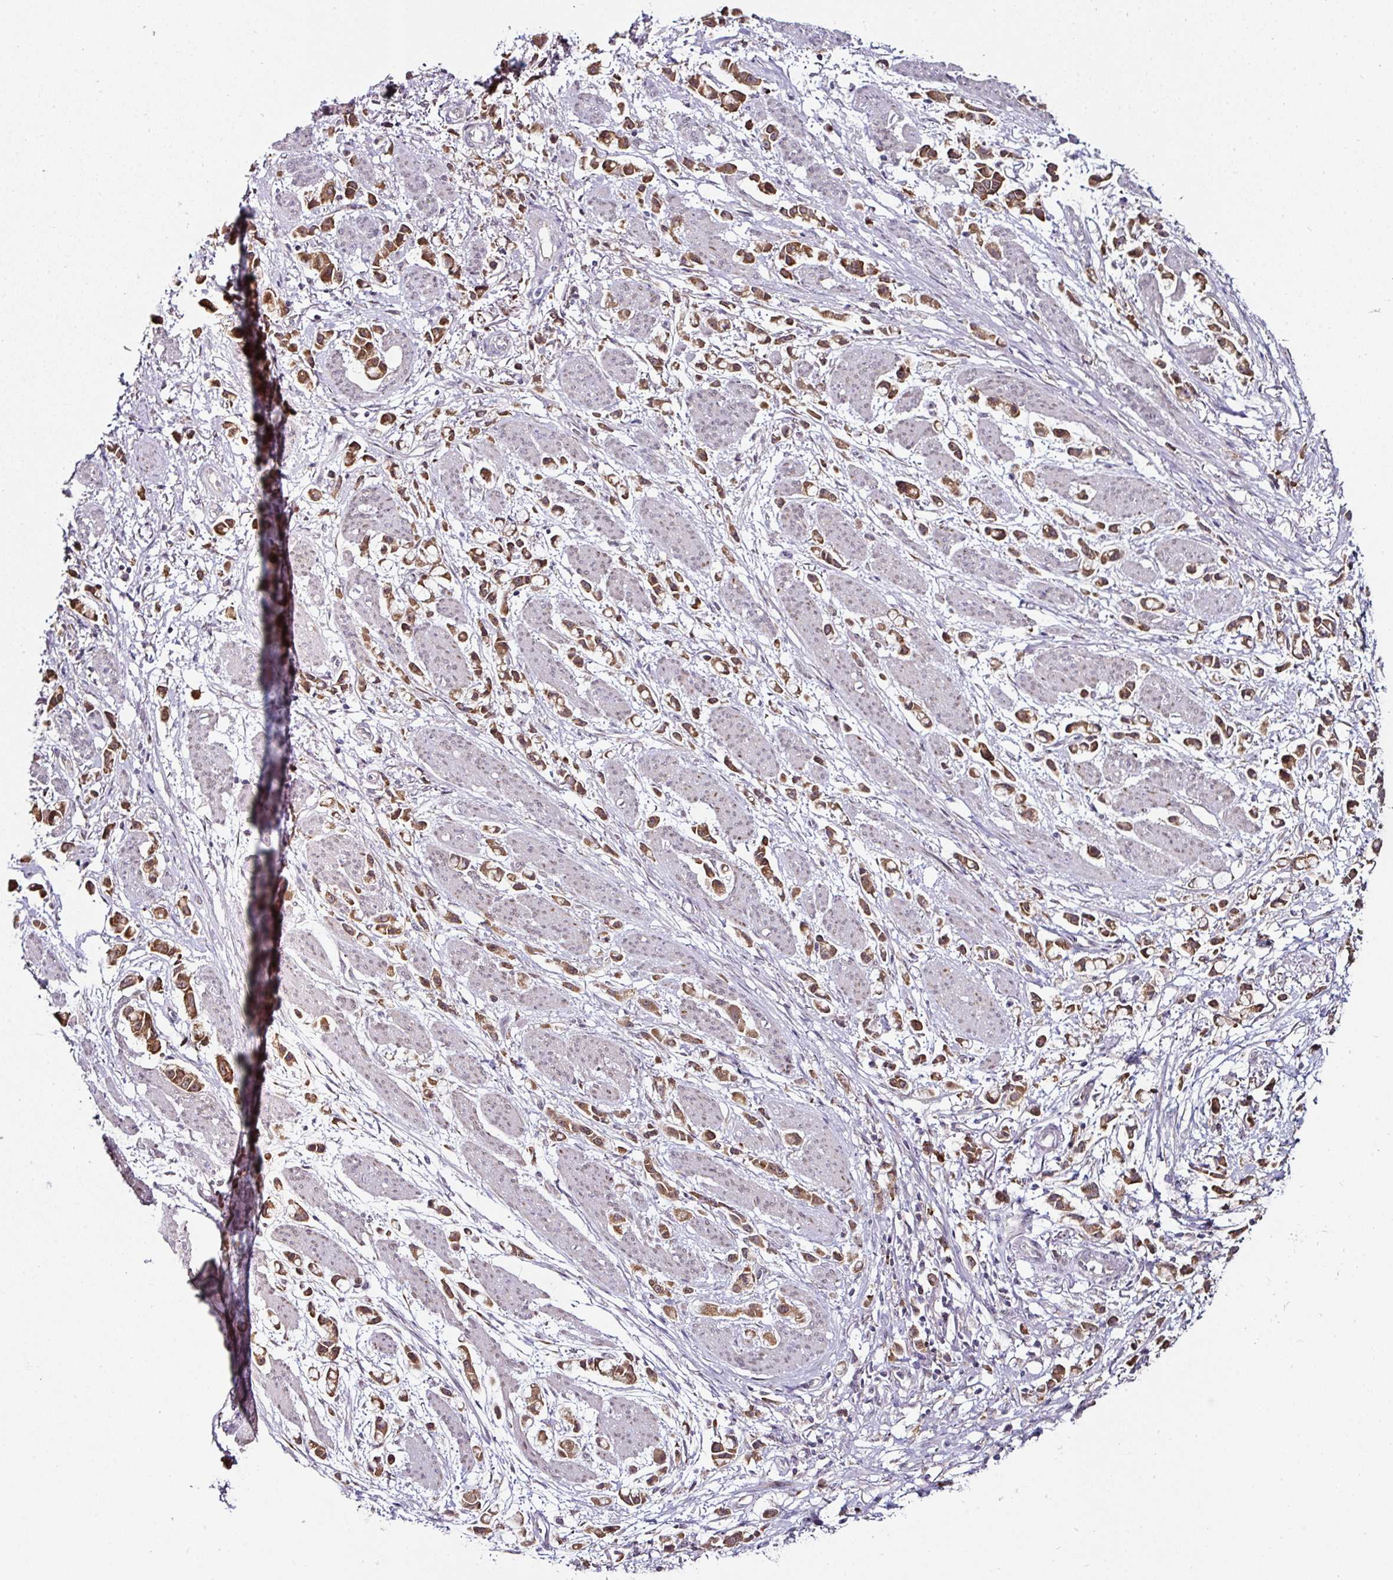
{"staining": {"intensity": "moderate", "quantity": ">75%", "location": "cytoplasmic/membranous,nuclear"}, "tissue": "stomach cancer", "cell_type": "Tumor cells", "image_type": "cancer", "snomed": [{"axis": "morphology", "description": "Adenocarcinoma, NOS"}, {"axis": "topography", "description": "Stomach"}], "caption": "Adenocarcinoma (stomach) stained with a protein marker displays moderate staining in tumor cells.", "gene": "APOLD1", "patient": {"sex": "female", "age": 81}}